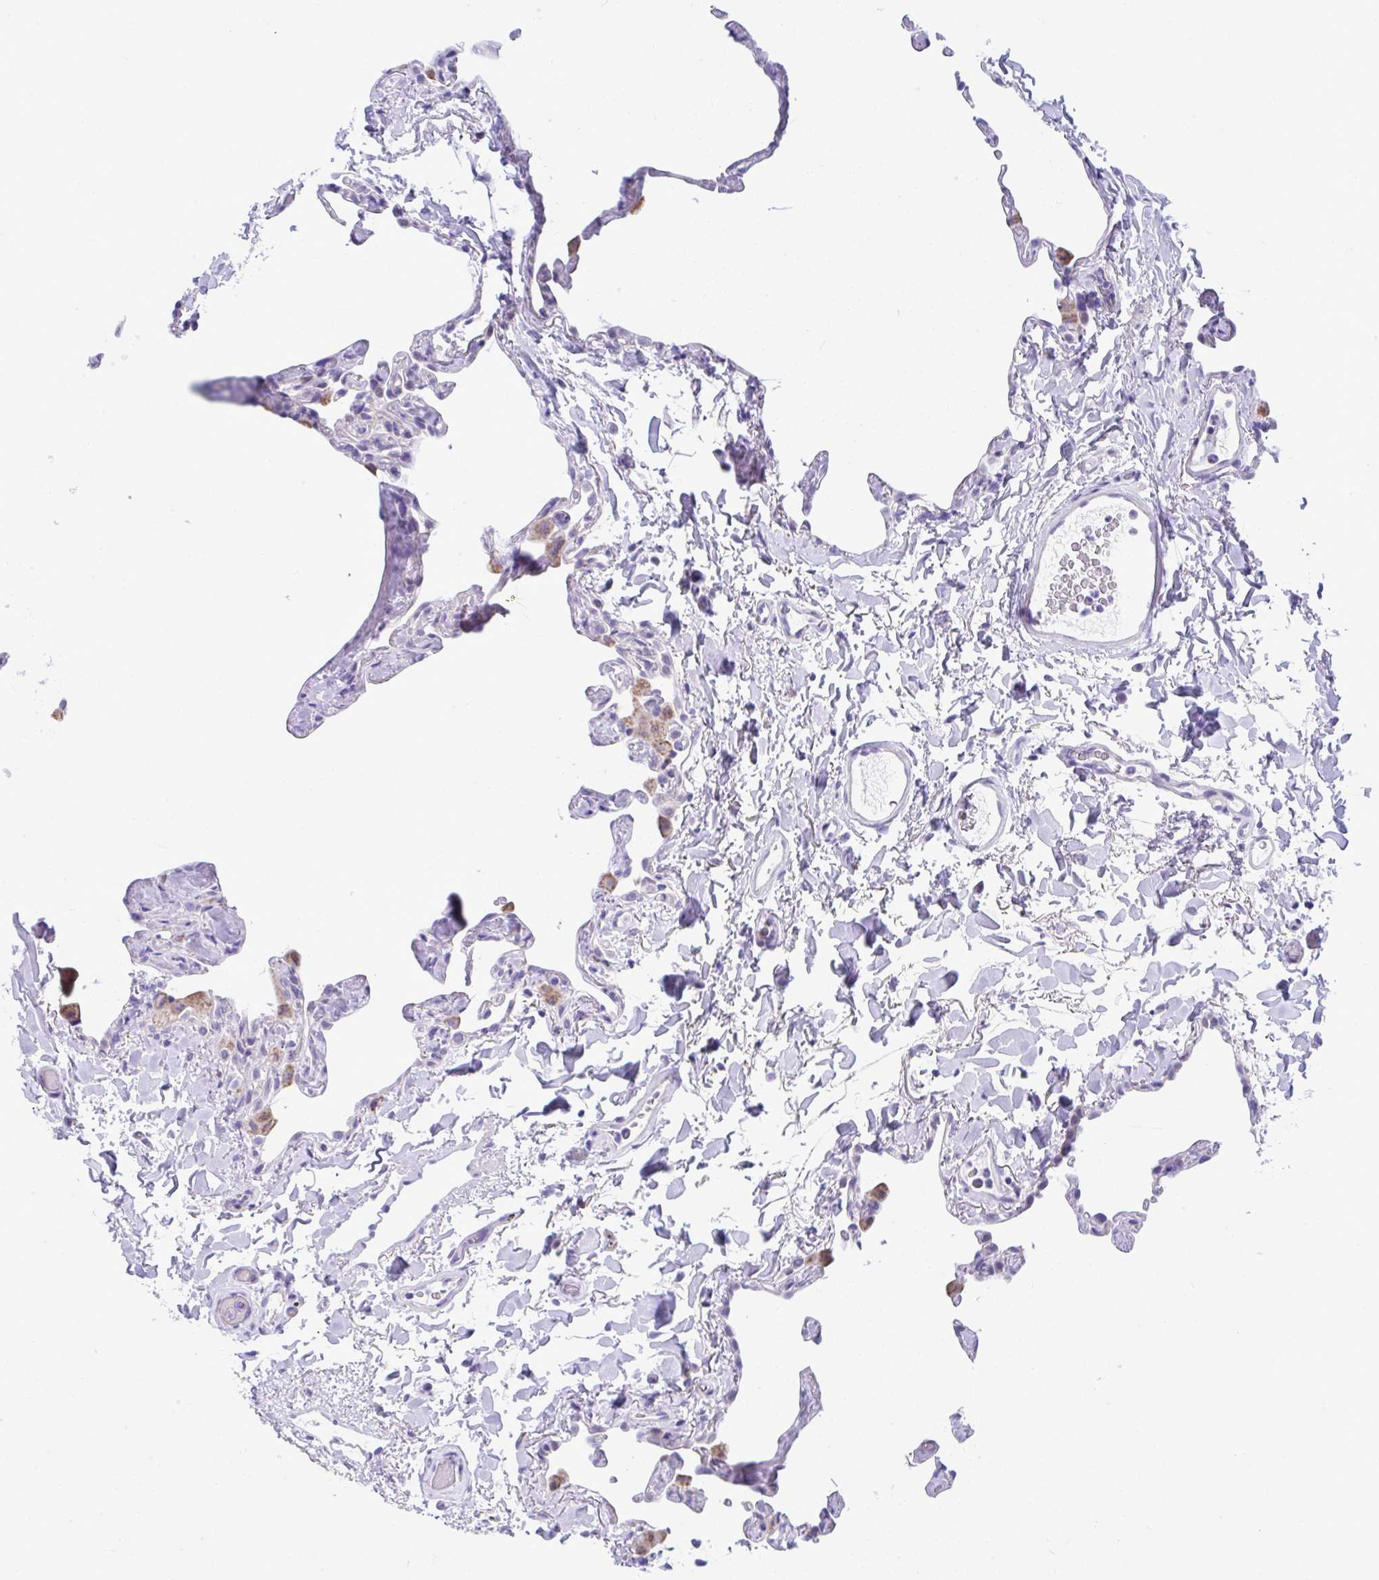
{"staining": {"intensity": "negative", "quantity": "none", "location": "none"}, "tissue": "lung", "cell_type": "Alveolar cells", "image_type": "normal", "snomed": [{"axis": "morphology", "description": "Normal tissue, NOS"}, {"axis": "topography", "description": "Lung"}], "caption": "High magnification brightfield microscopy of normal lung stained with DAB (brown) and counterstained with hematoxylin (blue): alveolar cells show no significant expression.", "gene": "ISL1", "patient": {"sex": "male", "age": 65}}